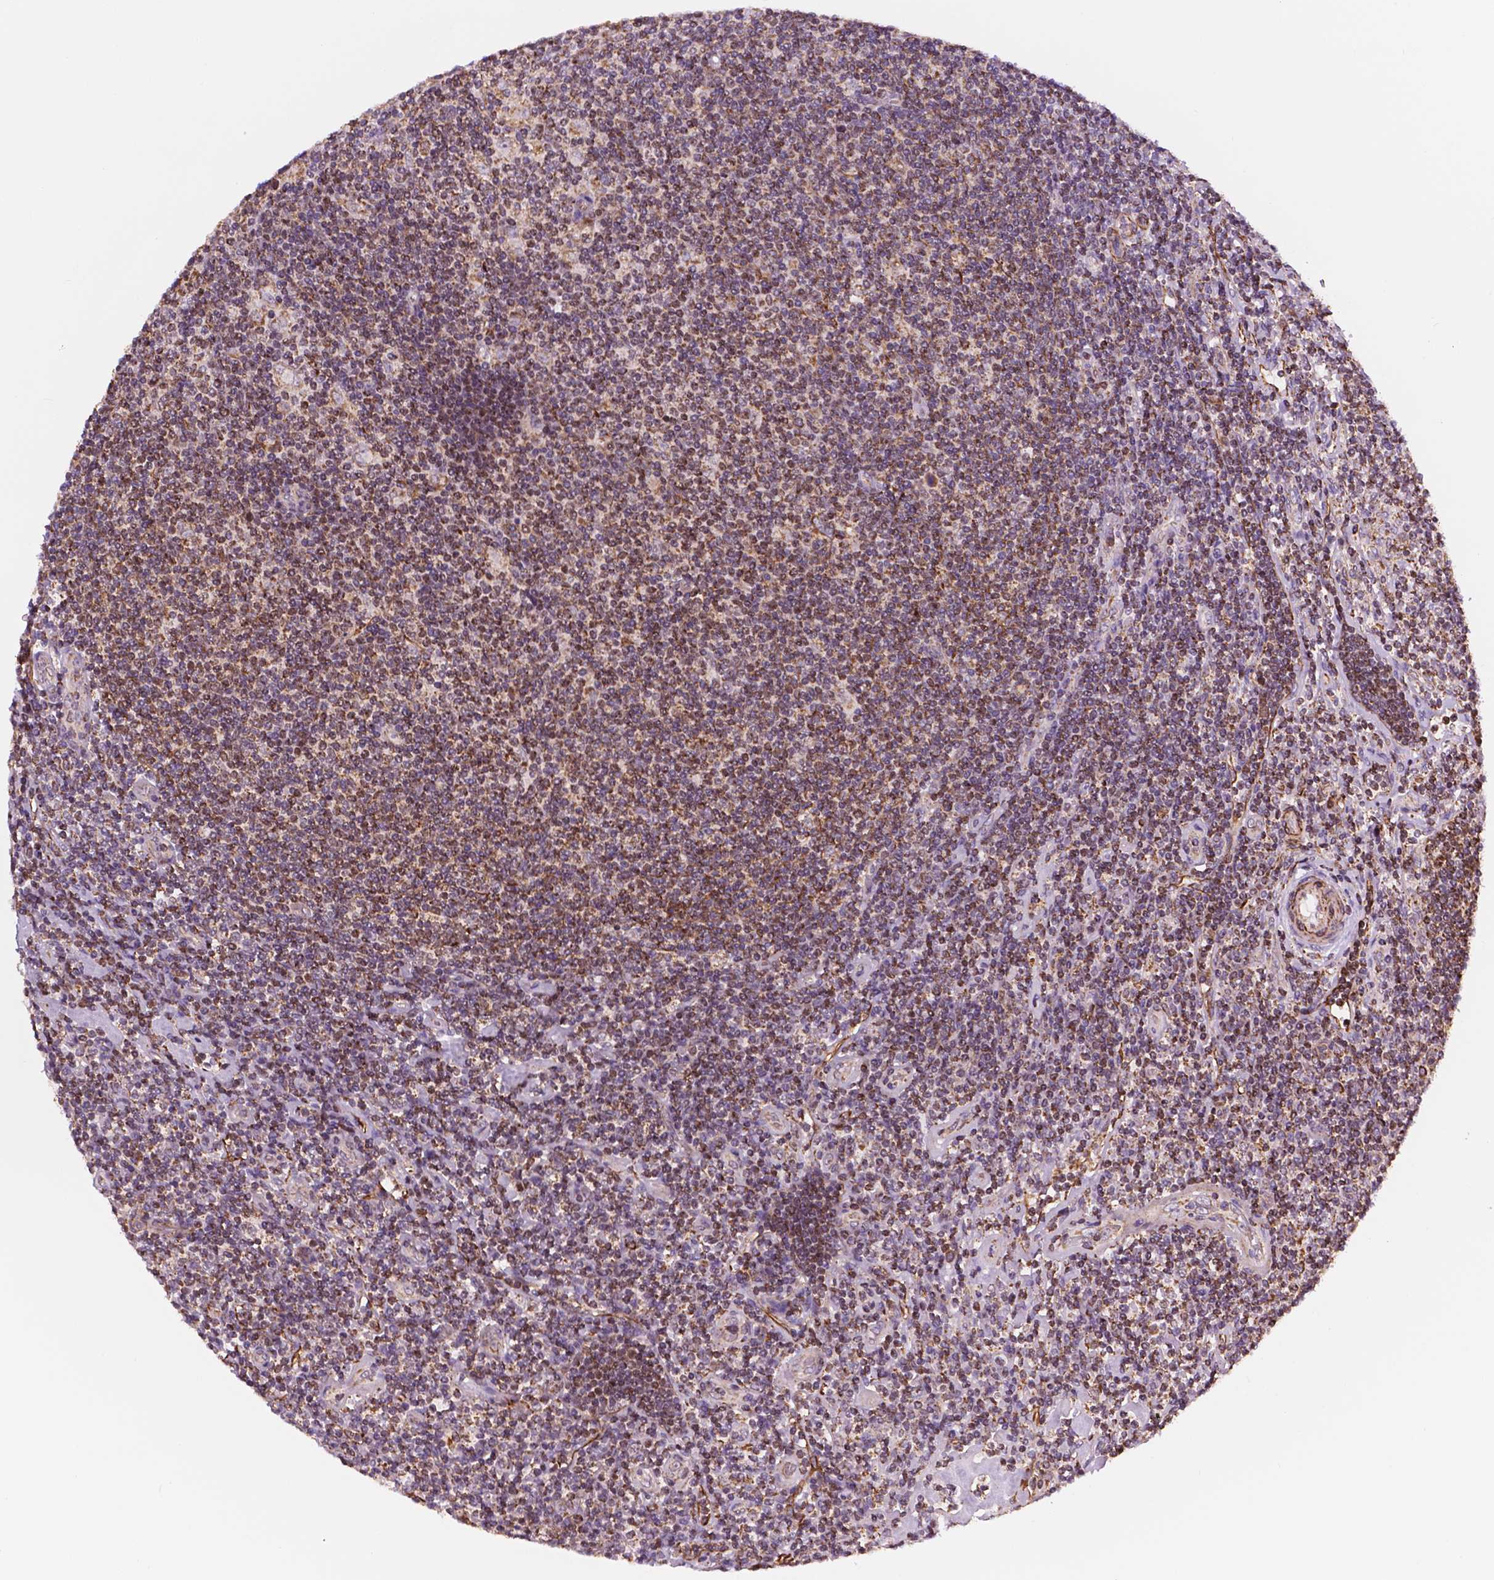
{"staining": {"intensity": "weak", "quantity": ">75%", "location": "cytoplasmic/membranous"}, "tissue": "lymphoma", "cell_type": "Tumor cells", "image_type": "cancer", "snomed": [{"axis": "morphology", "description": "Hodgkin's disease, NOS"}, {"axis": "topography", "description": "Lymph node"}], "caption": "DAB immunohistochemical staining of Hodgkin's disease demonstrates weak cytoplasmic/membranous protein staining in about >75% of tumor cells. (DAB IHC, brown staining for protein, blue staining for nuclei).", "gene": "GEMIN4", "patient": {"sex": "male", "age": 40}}